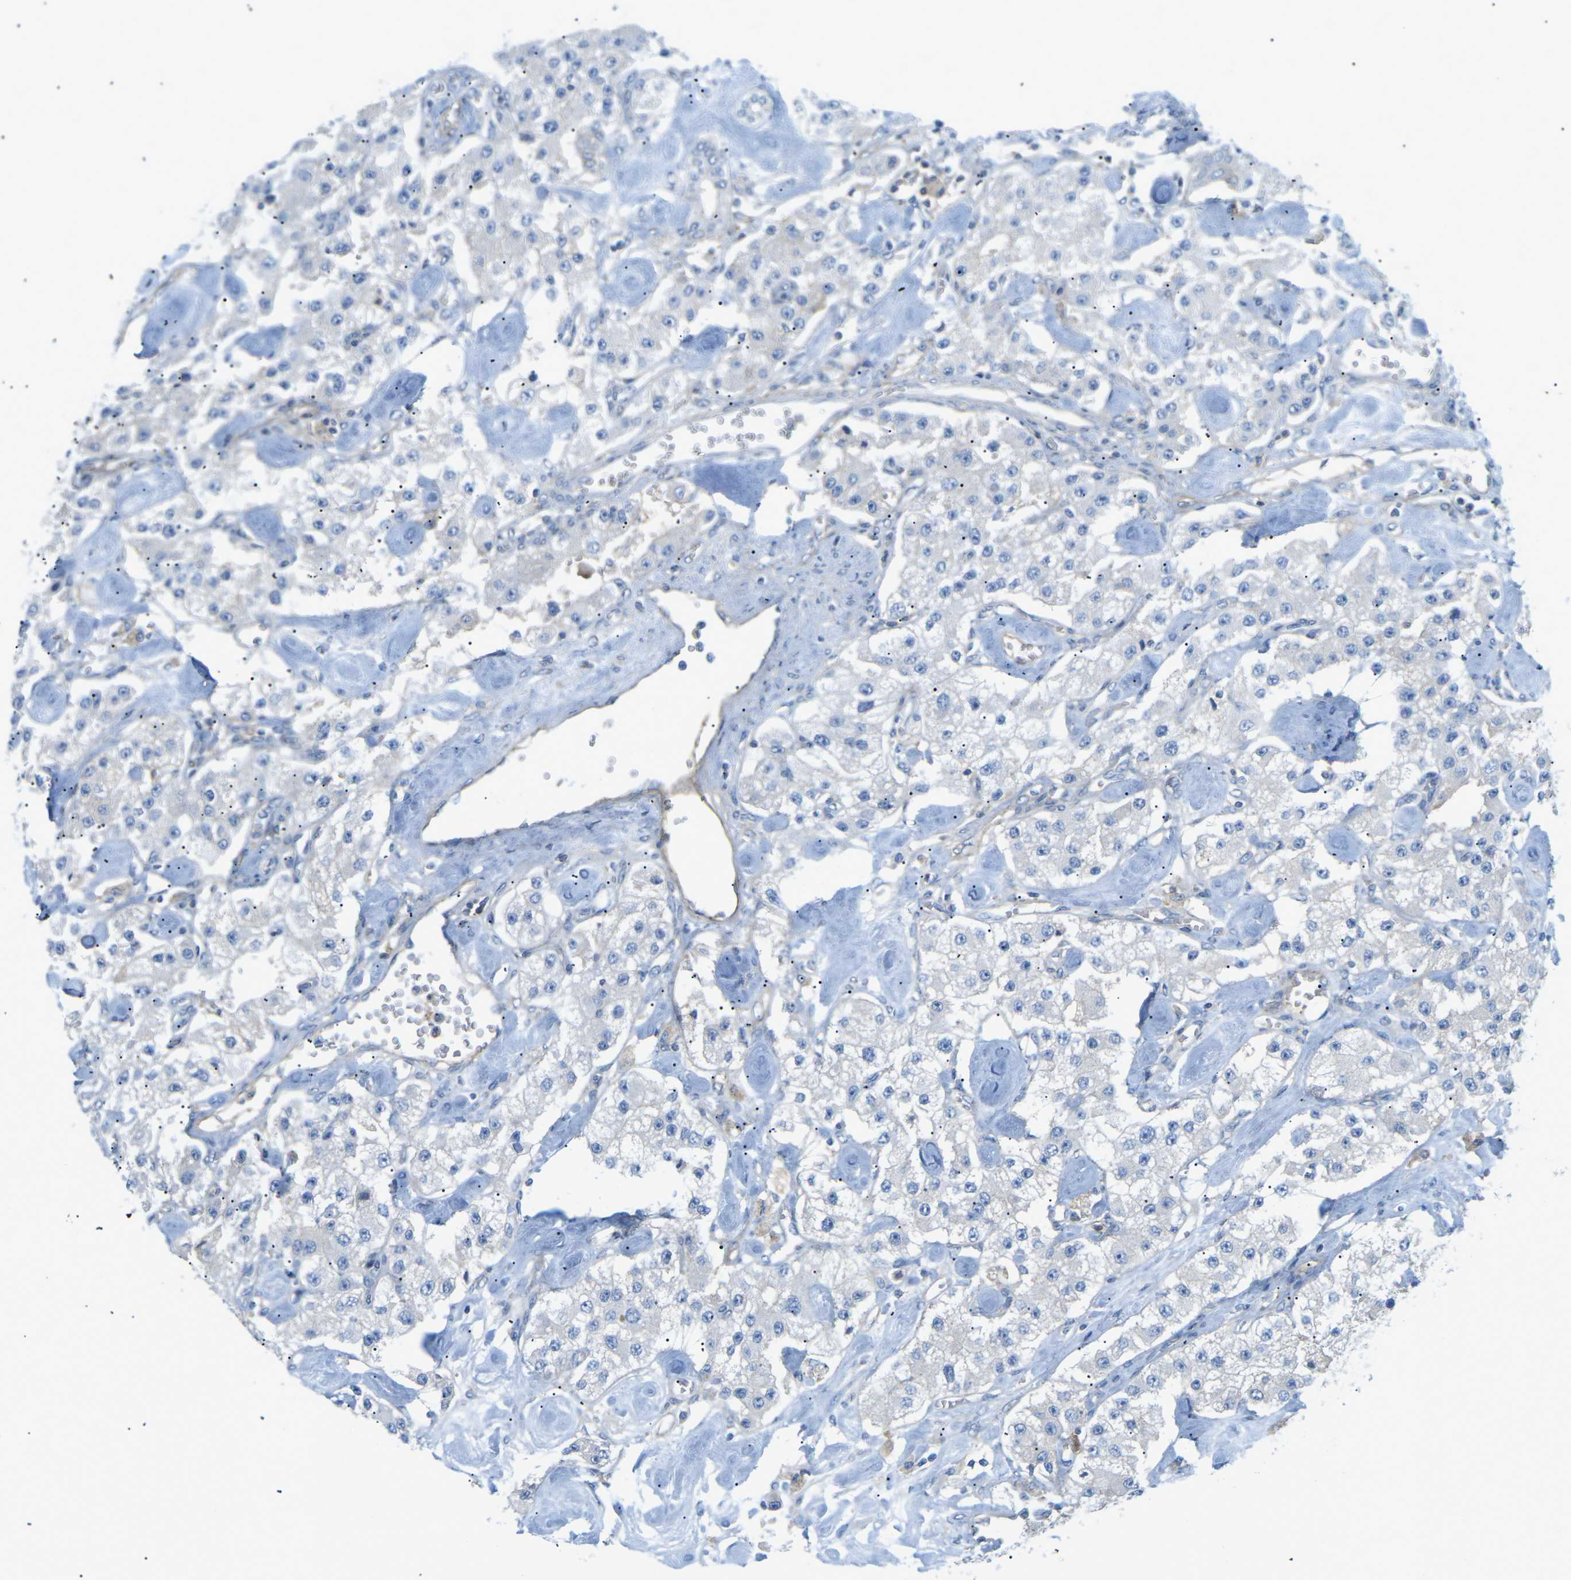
{"staining": {"intensity": "negative", "quantity": "none", "location": "none"}, "tissue": "carcinoid", "cell_type": "Tumor cells", "image_type": "cancer", "snomed": [{"axis": "morphology", "description": "Carcinoid, malignant, NOS"}, {"axis": "topography", "description": "Pancreas"}], "caption": "The micrograph exhibits no staining of tumor cells in carcinoid.", "gene": "CD47", "patient": {"sex": "male", "age": 41}}